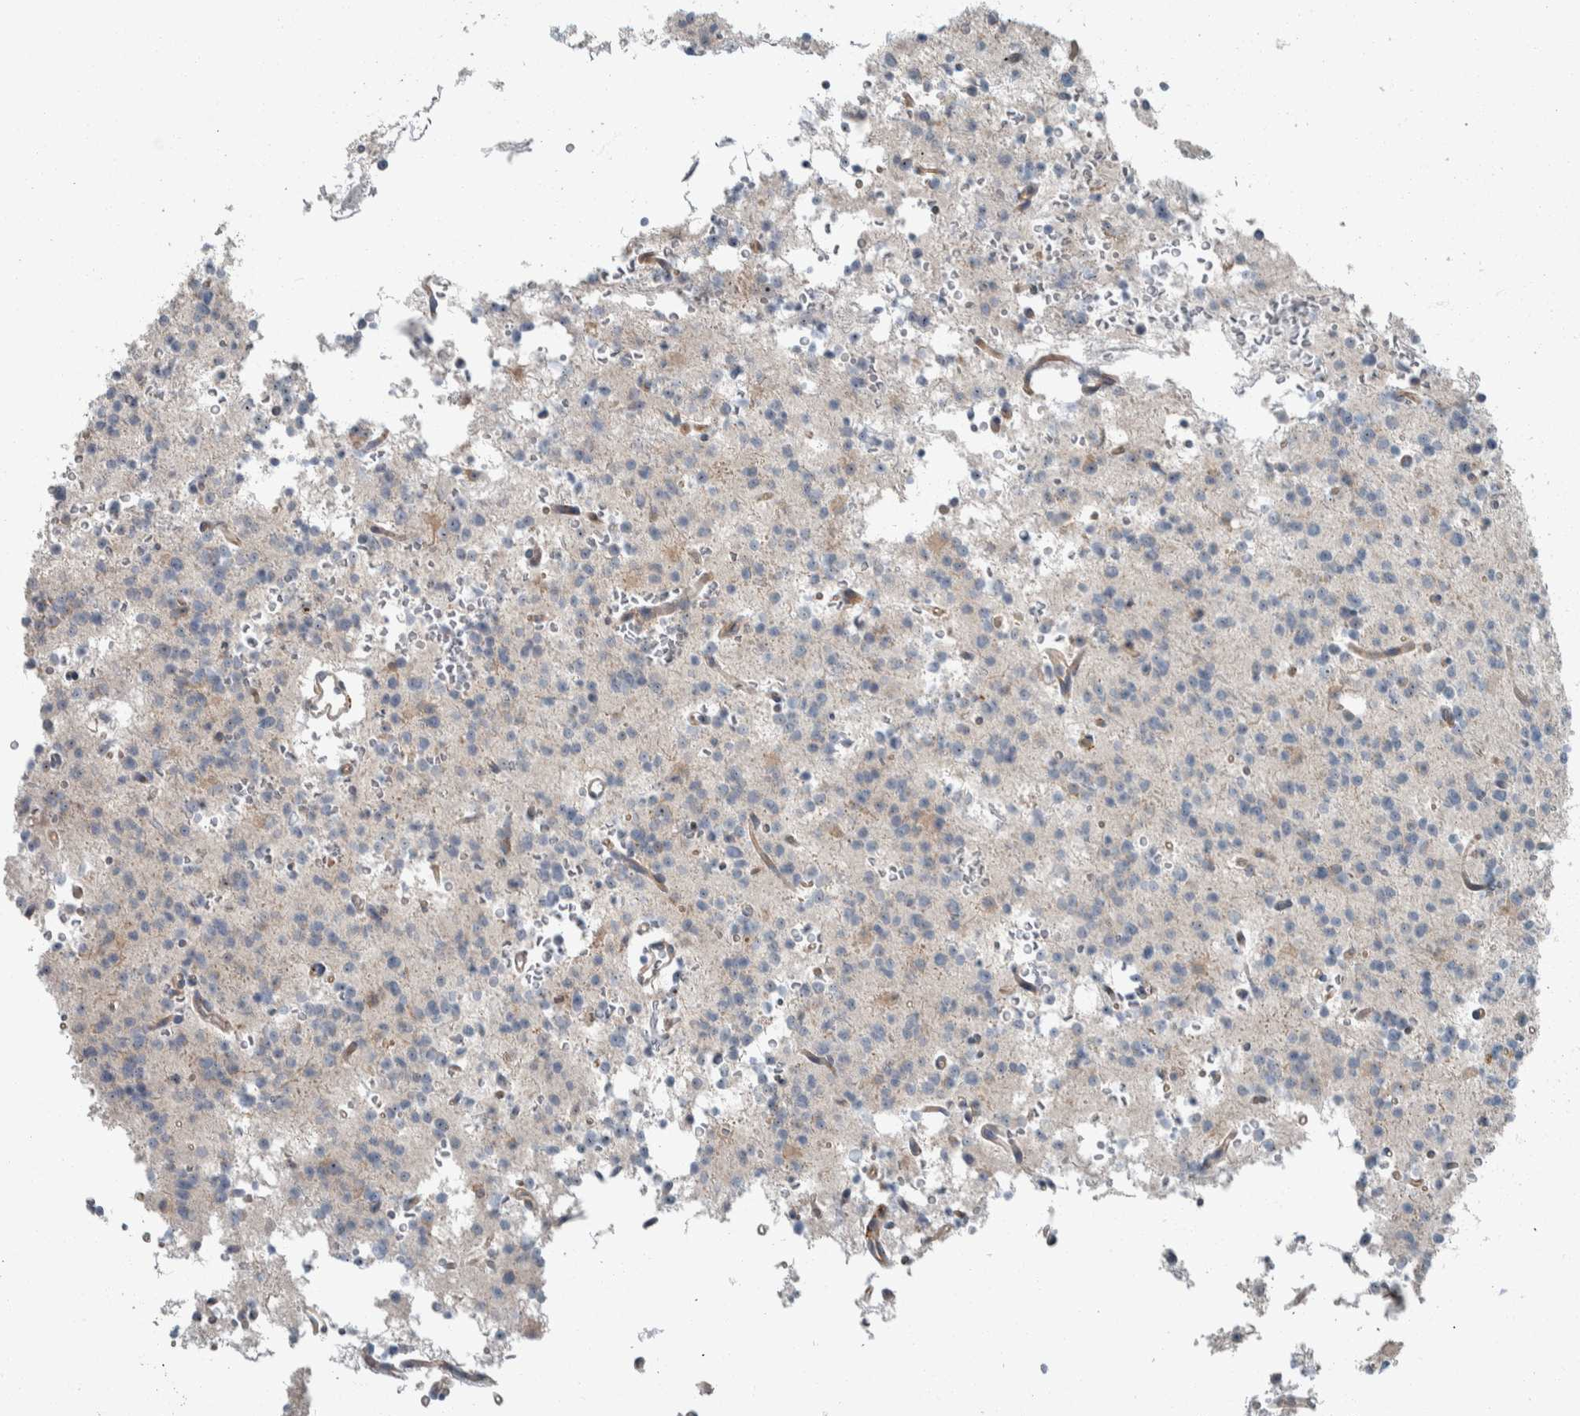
{"staining": {"intensity": "negative", "quantity": "none", "location": "none"}, "tissue": "glioma", "cell_type": "Tumor cells", "image_type": "cancer", "snomed": [{"axis": "morphology", "description": "Glioma, malignant, High grade"}, {"axis": "topography", "description": "Brain"}], "caption": "Immunohistochemistry (IHC) micrograph of neoplastic tissue: malignant glioma (high-grade) stained with DAB reveals no significant protein positivity in tumor cells.", "gene": "USP25", "patient": {"sex": "female", "age": 62}}